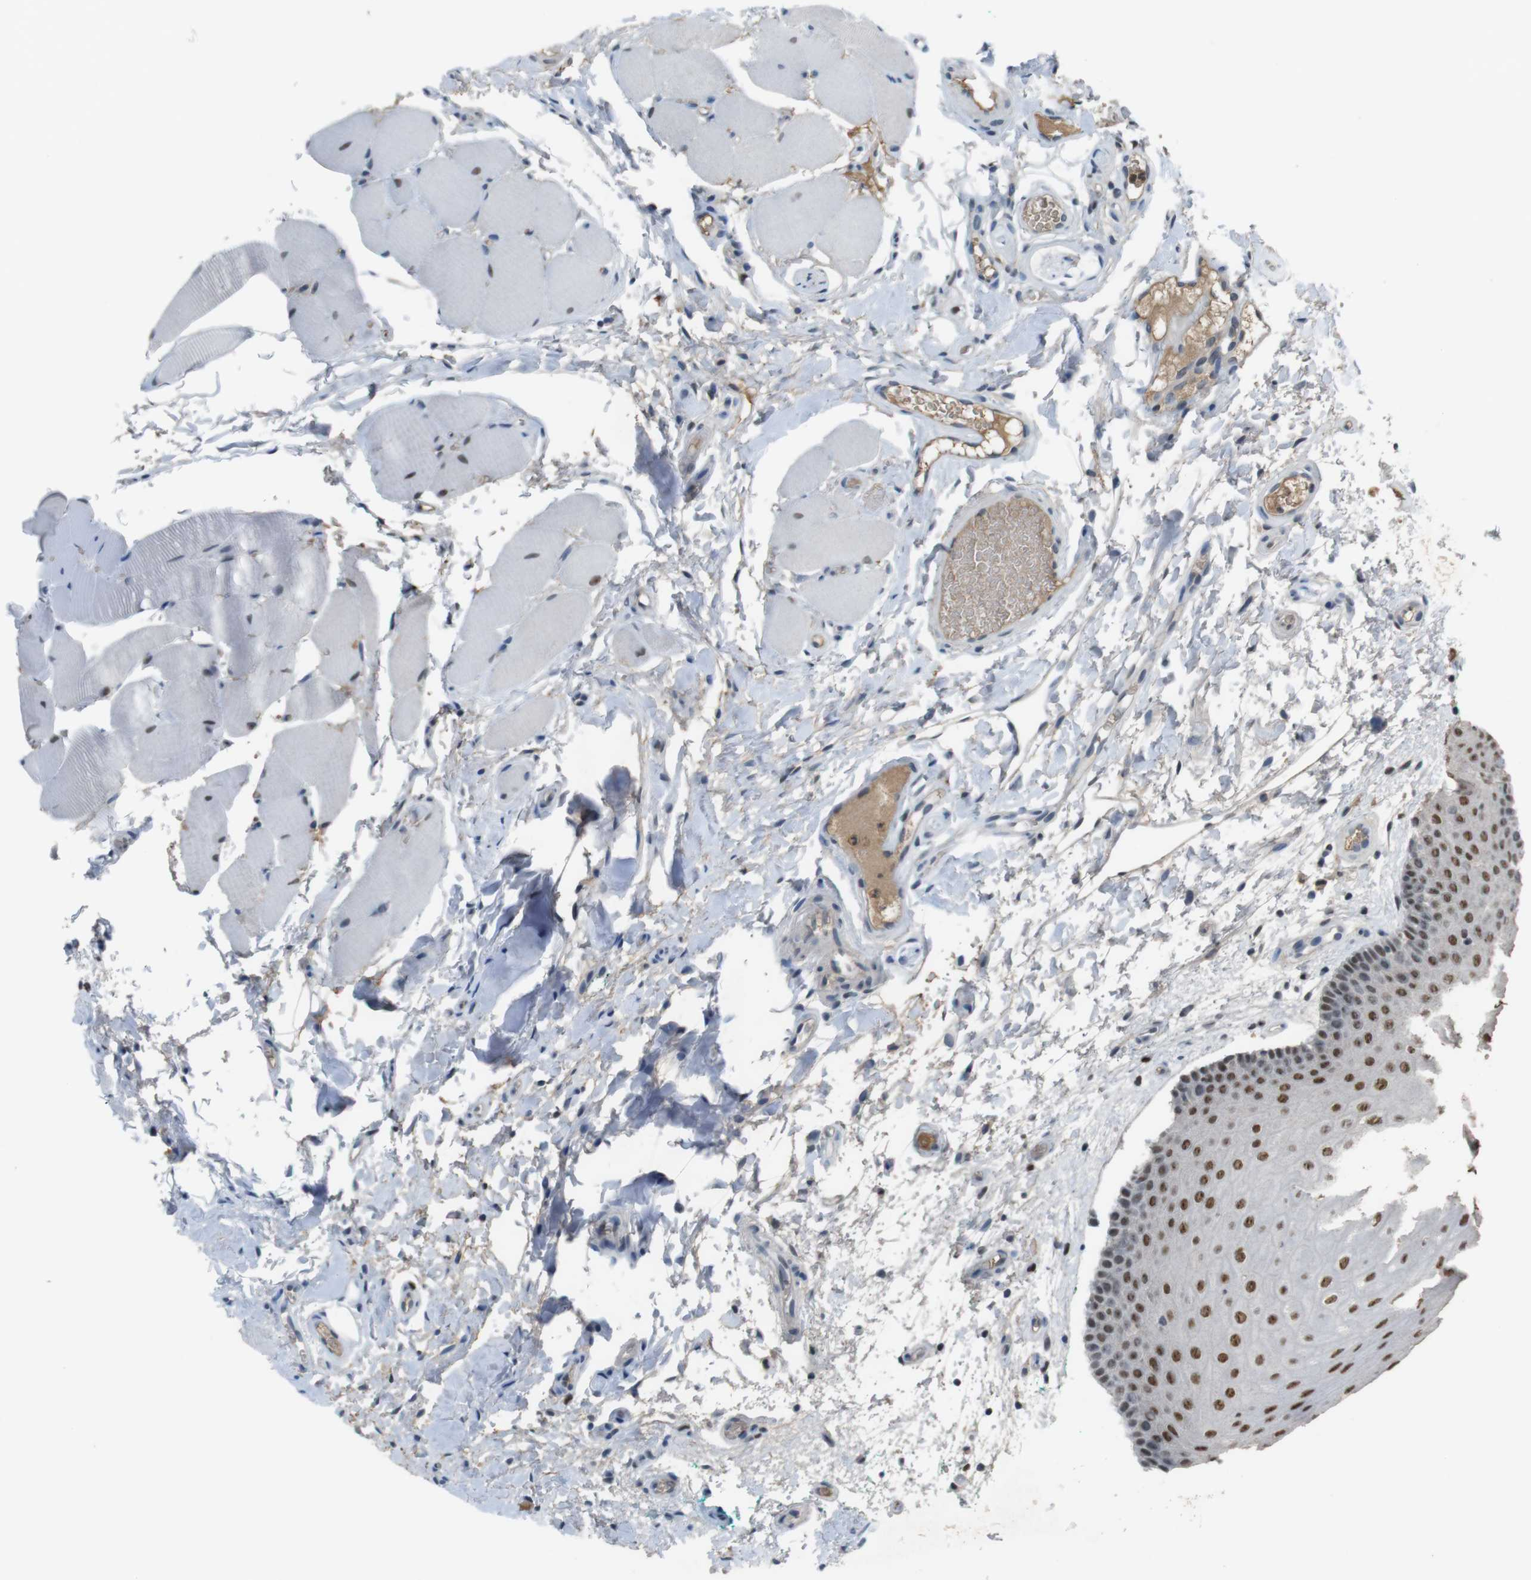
{"staining": {"intensity": "moderate", "quantity": "25%-75%", "location": "nuclear"}, "tissue": "oral mucosa", "cell_type": "Squamous epithelial cells", "image_type": "normal", "snomed": [{"axis": "morphology", "description": "Normal tissue, NOS"}, {"axis": "topography", "description": "Skeletal muscle"}, {"axis": "topography", "description": "Oral tissue"}], "caption": "Immunohistochemical staining of normal oral mucosa displays 25%-75% levels of moderate nuclear protein positivity in approximately 25%-75% of squamous epithelial cells.", "gene": "SUB1", "patient": {"sex": "male", "age": 58}}